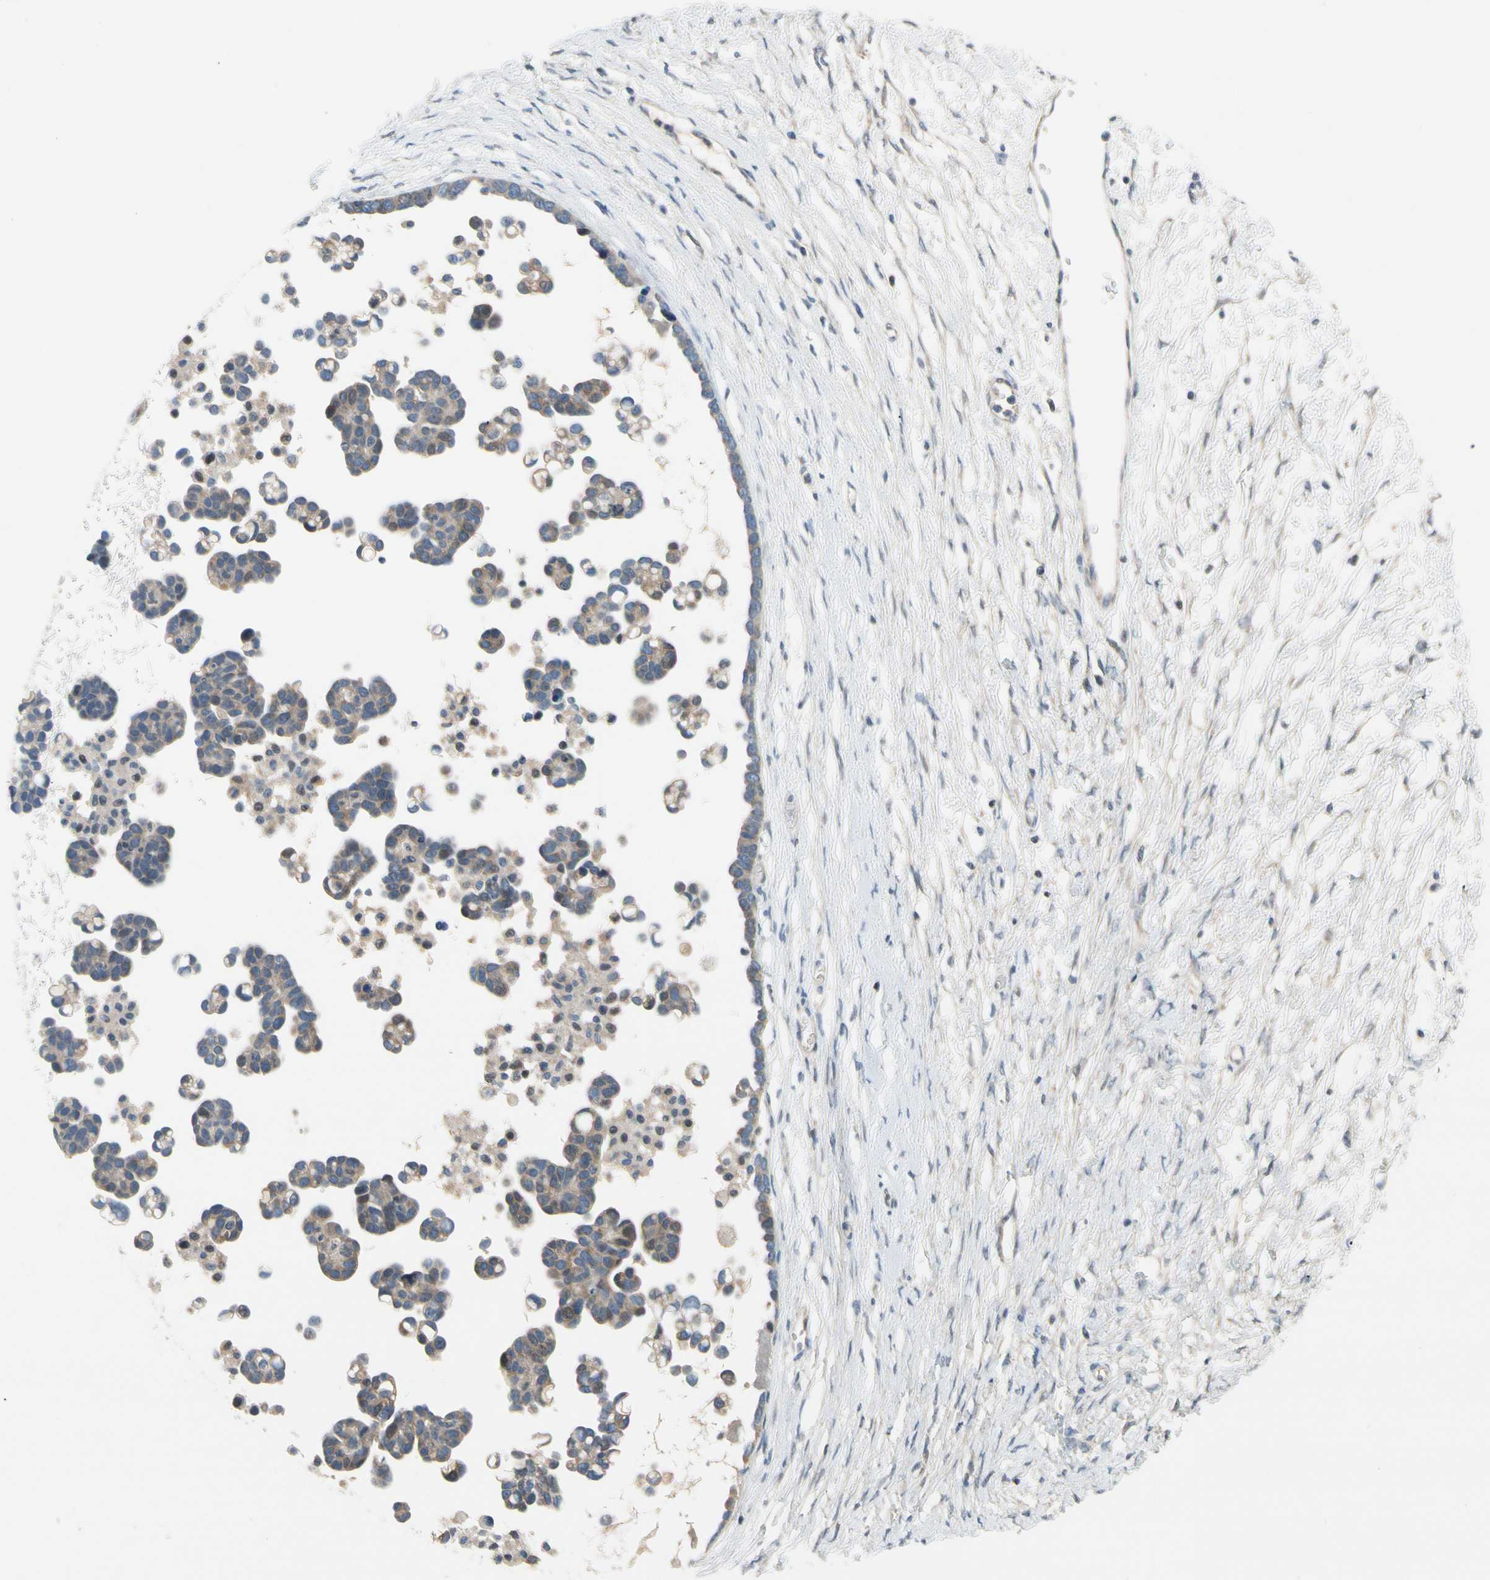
{"staining": {"intensity": "moderate", "quantity": ">75%", "location": "cytoplasmic/membranous"}, "tissue": "ovarian cancer", "cell_type": "Tumor cells", "image_type": "cancer", "snomed": [{"axis": "morphology", "description": "Cystadenocarcinoma, serous, NOS"}, {"axis": "topography", "description": "Ovary"}], "caption": "Ovarian serous cystadenocarcinoma tissue exhibits moderate cytoplasmic/membranous positivity in about >75% of tumor cells, visualized by immunohistochemistry. The protein of interest is shown in brown color, while the nuclei are stained blue.", "gene": "CFAP36", "patient": {"sex": "female", "age": 54}}